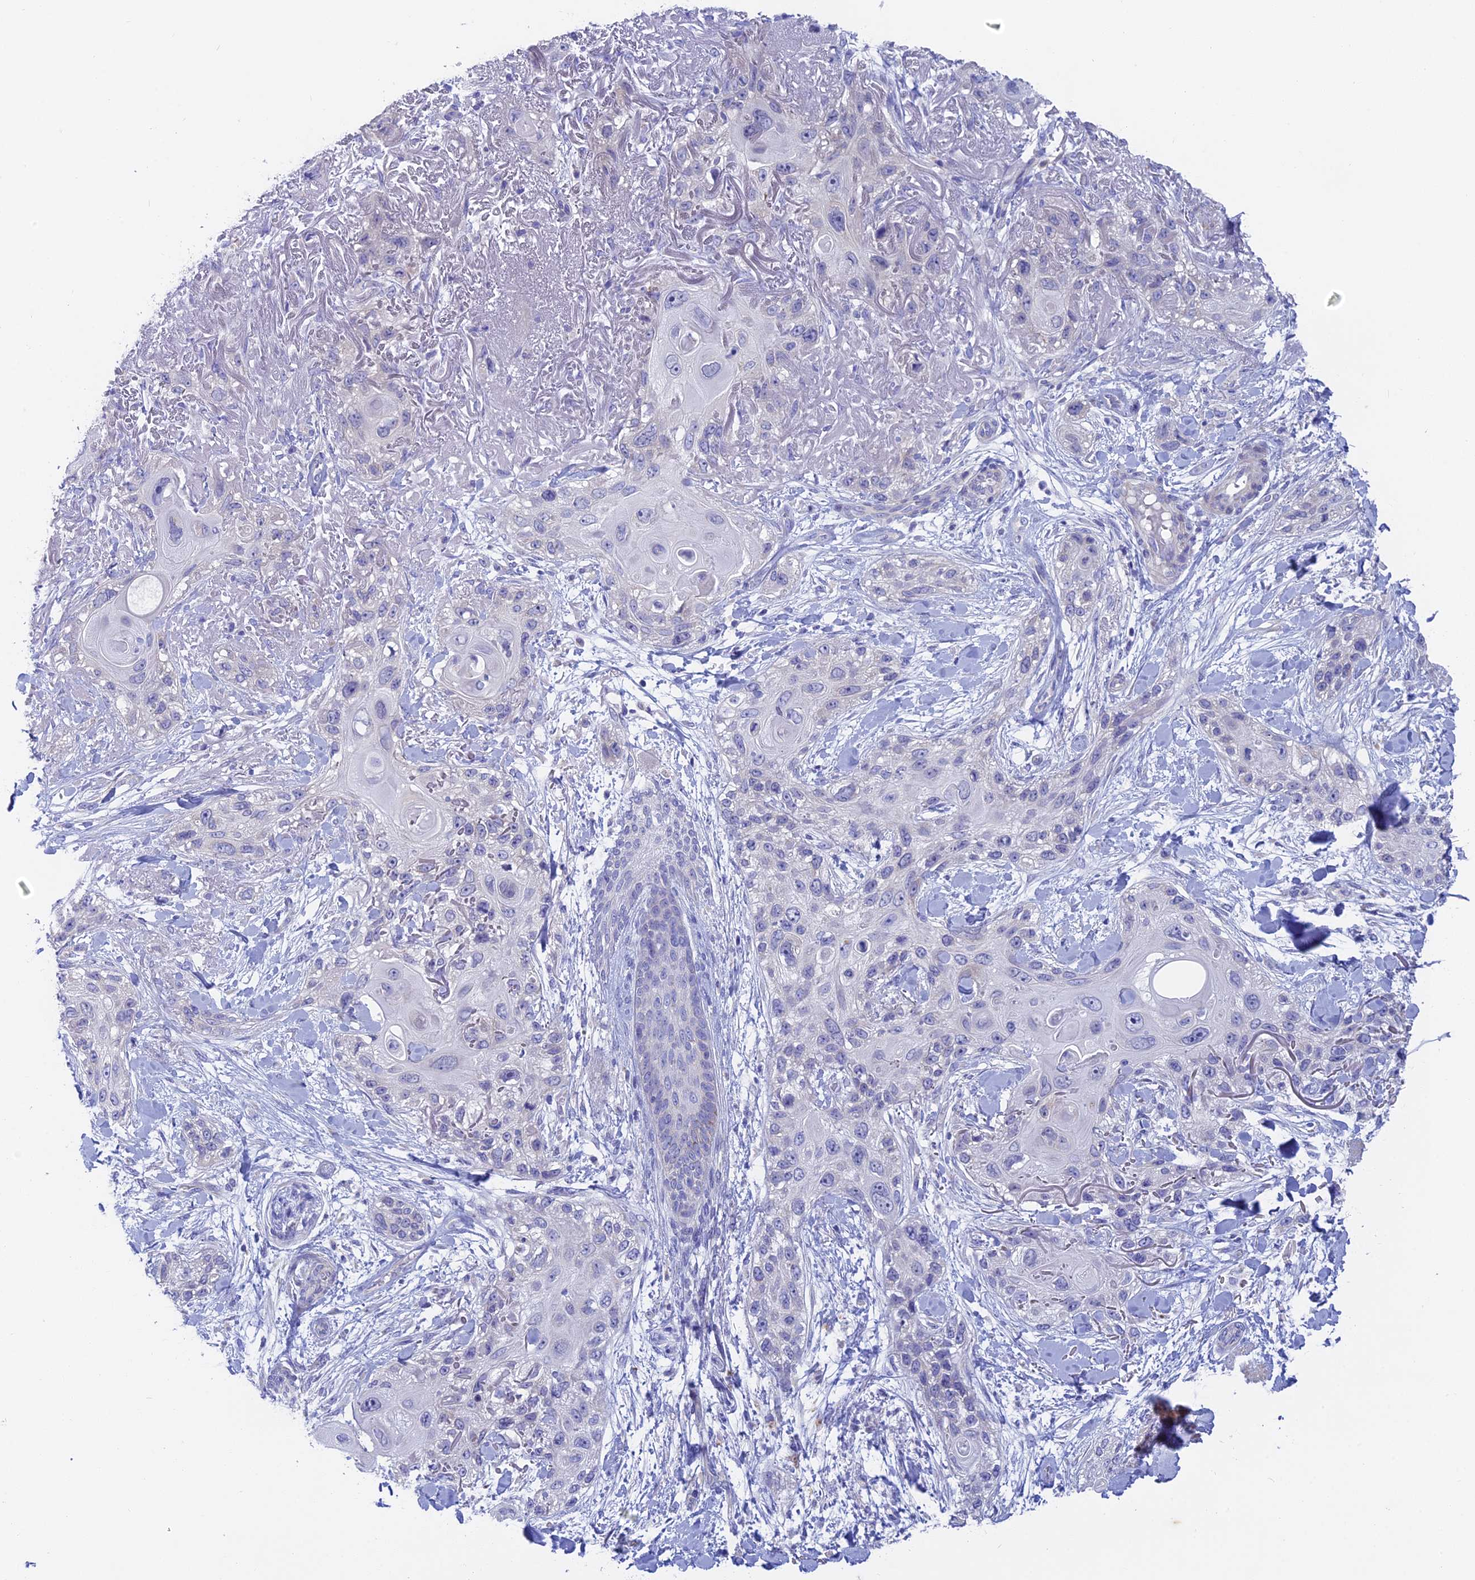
{"staining": {"intensity": "negative", "quantity": "none", "location": "none"}, "tissue": "skin cancer", "cell_type": "Tumor cells", "image_type": "cancer", "snomed": [{"axis": "morphology", "description": "Normal tissue, NOS"}, {"axis": "morphology", "description": "Squamous cell carcinoma, NOS"}, {"axis": "topography", "description": "Skin"}], "caption": "Skin cancer (squamous cell carcinoma) was stained to show a protein in brown. There is no significant positivity in tumor cells.", "gene": "GLB1L", "patient": {"sex": "male", "age": 72}}